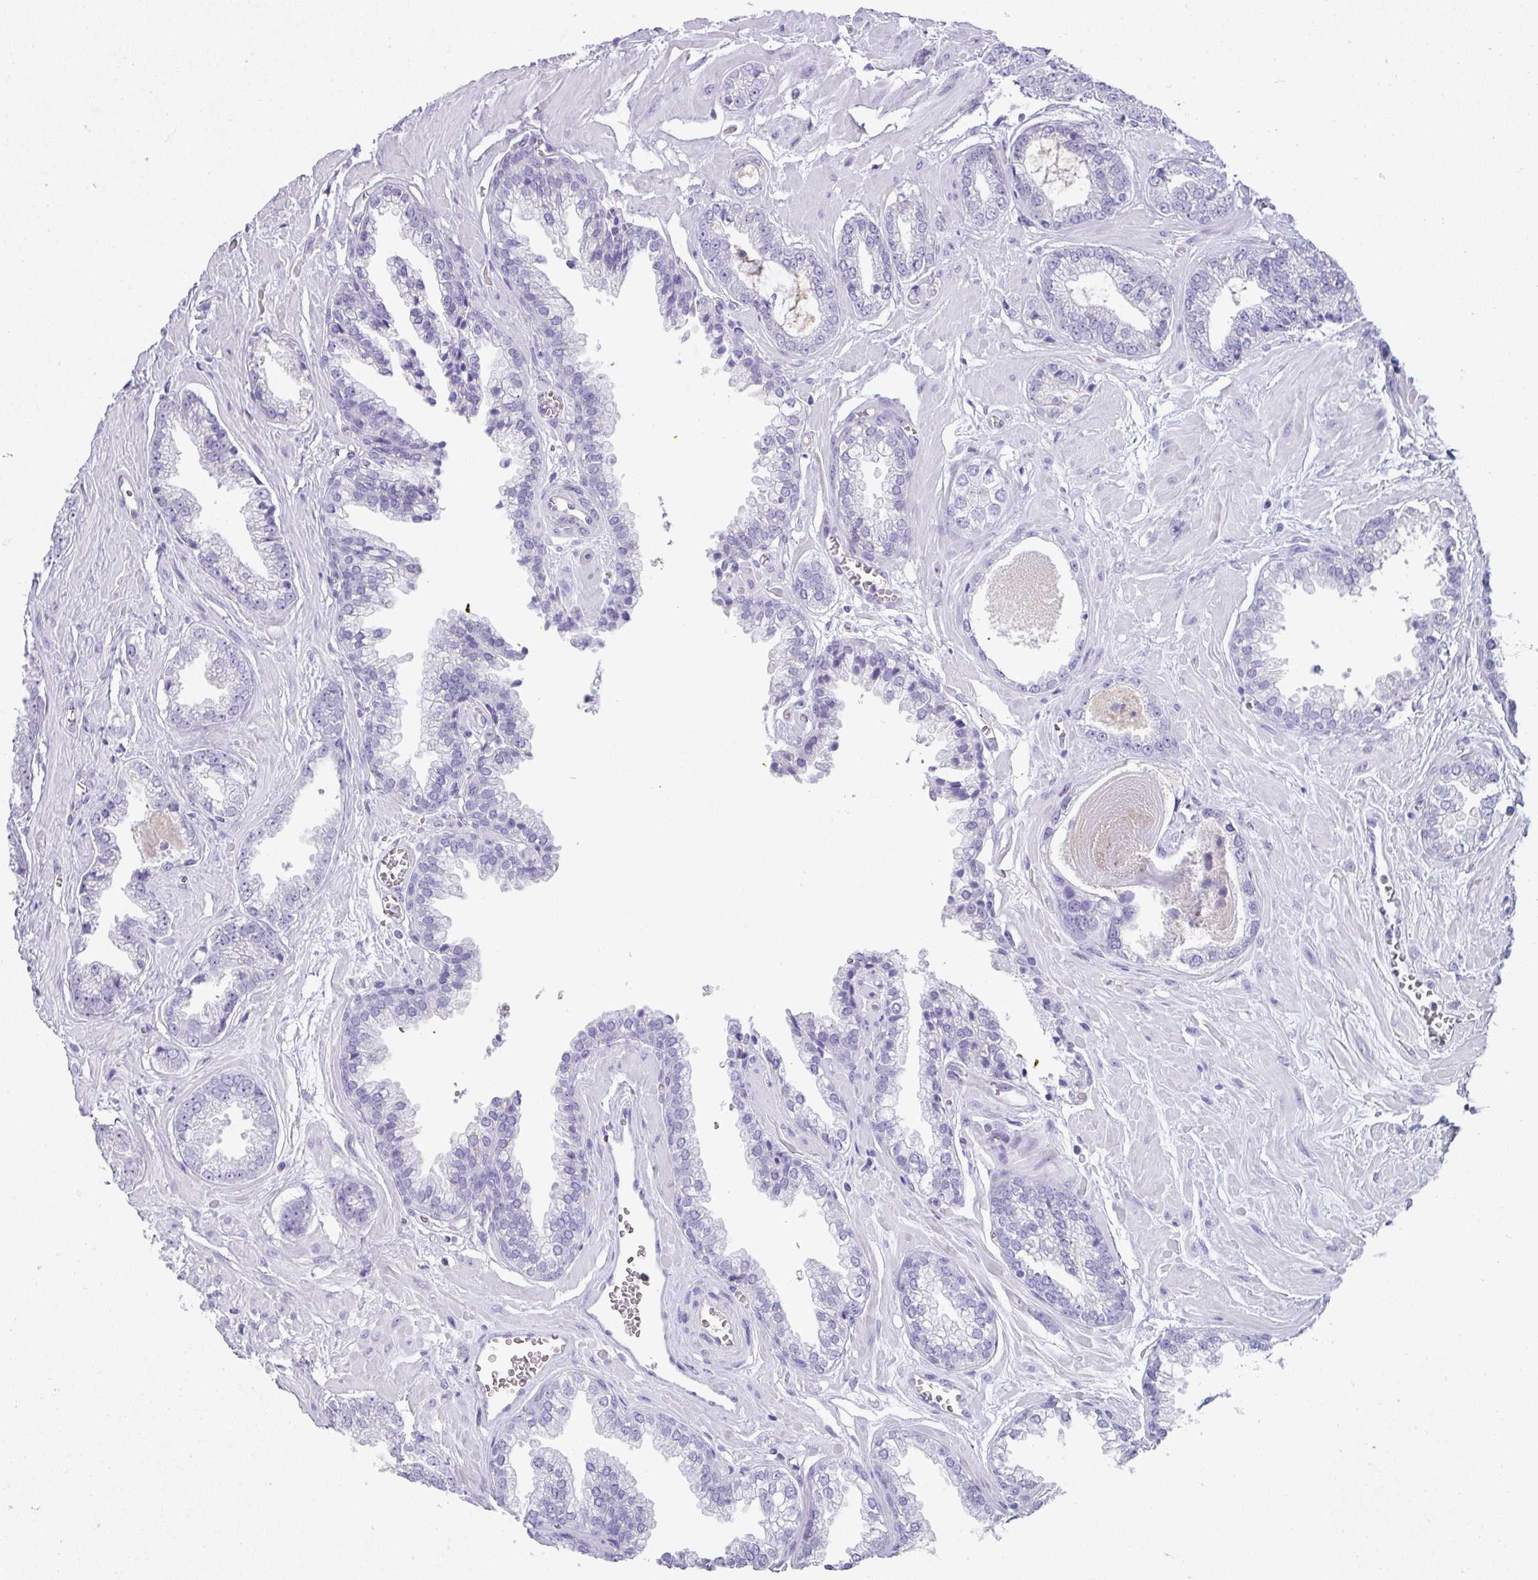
{"staining": {"intensity": "negative", "quantity": "none", "location": "none"}, "tissue": "prostate cancer", "cell_type": "Tumor cells", "image_type": "cancer", "snomed": [{"axis": "morphology", "description": "Adenocarcinoma, Low grade"}, {"axis": "topography", "description": "Prostate"}], "caption": "An immunohistochemistry (IHC) micrograph of prostate cancer (low-grade adenocarcinoma) is shown. There is no staining in tumor cells of prostate cancer (low-grade adenocarcinoma).", "gene": "STAT5A", "patient": {"sex": "male", "age": 60}}